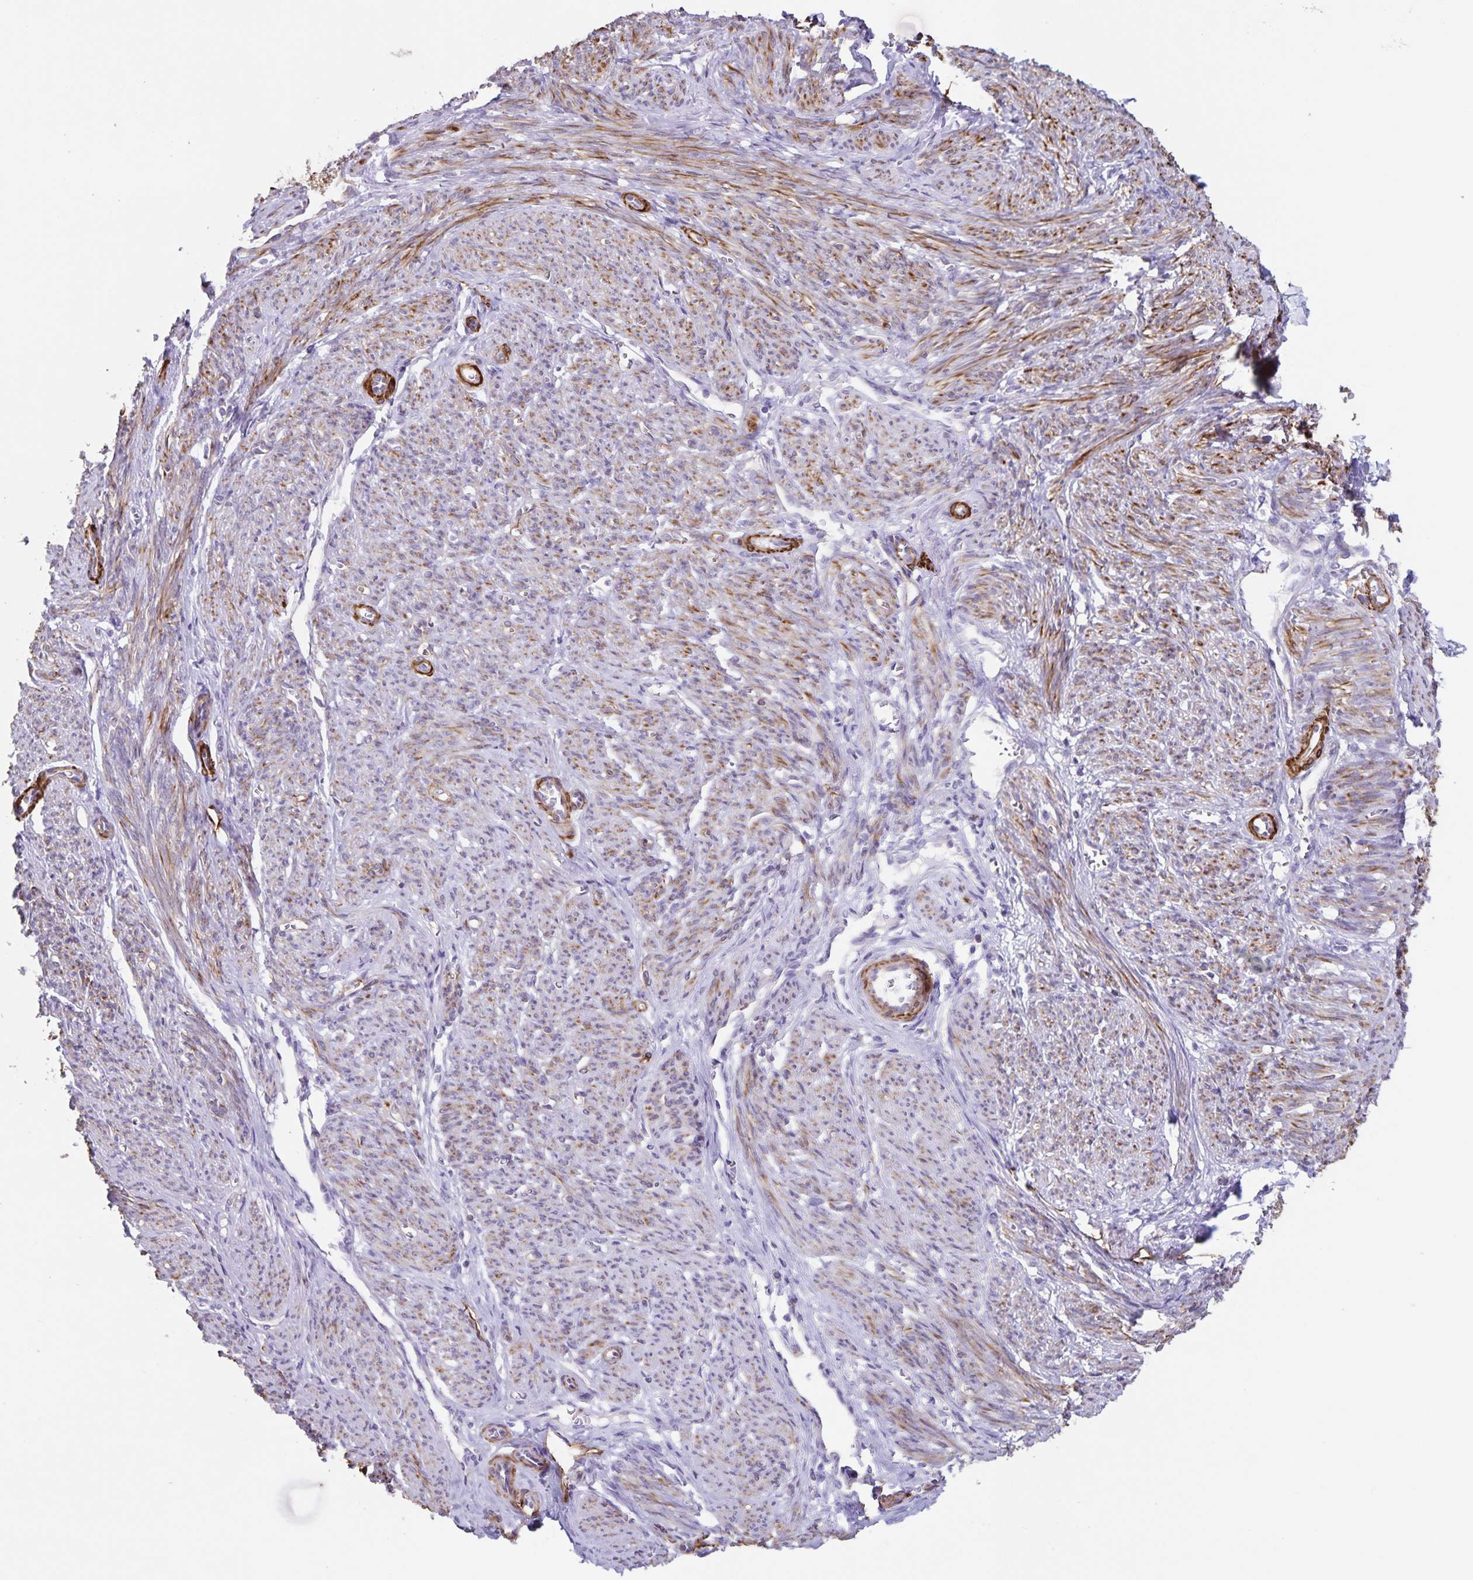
{"staining": {"intensity": "strong", "quantity": "25%-75%", "location": "cytoplasmic/membranous"}, "tissue": "smooth muscle", "cell_type": "Smooth muscle cells", "image_type": "normal", "snomed": [{"axis": "morphology", "description": "Normal tissue, NOS"}, {"axis": "topography", "description": "Smooth muscle"}], "caption": "Immunohistochemical staining of normal smooth muscle shows high levels of strong cytoplasmic/membranous expression in approximately 25%-75% of smooth muscle cells. (DAB (3,3'-diaminobenzidine) IHC with brightfield microscopy, high magnification).", "gene": "SYNM", "patient": {"sex": "female", "age": 65}}